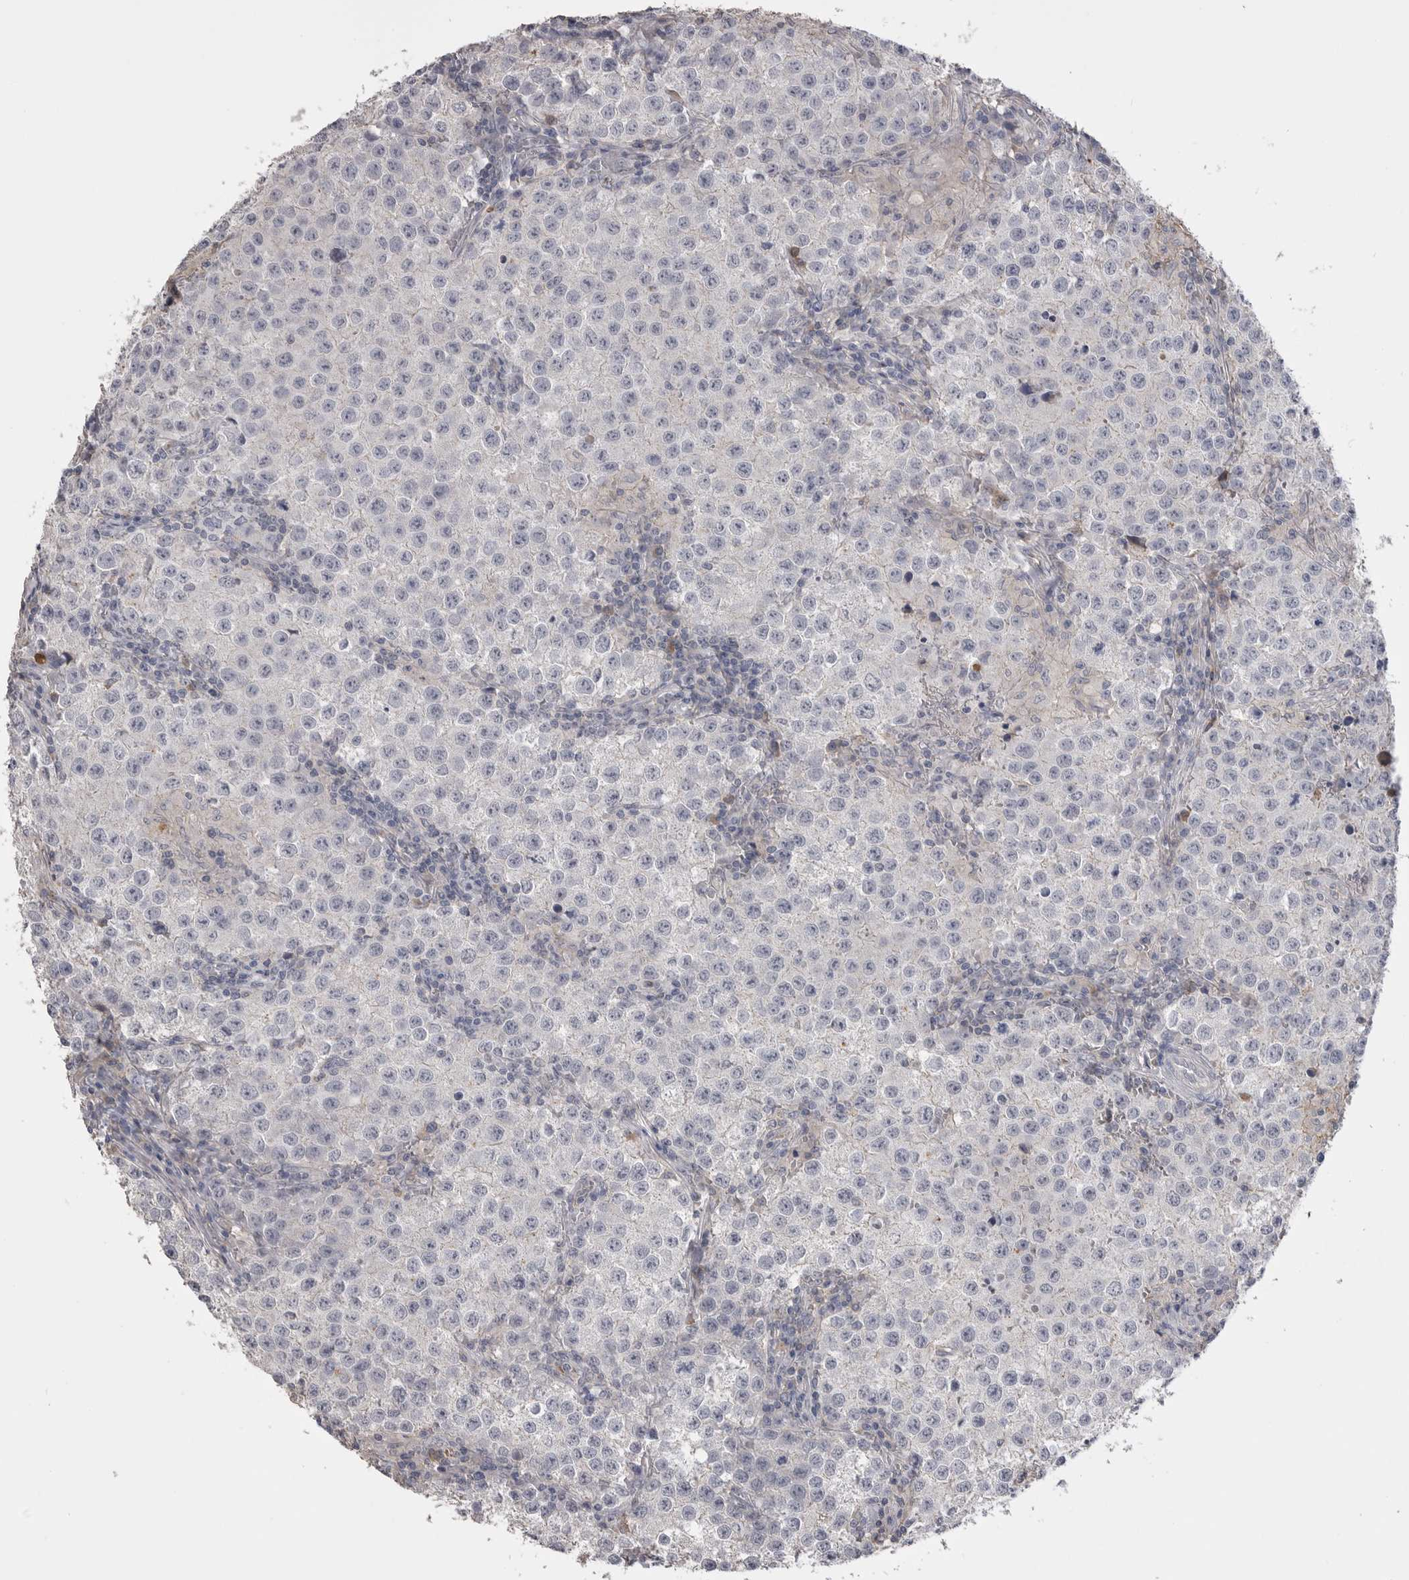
{"staining": {"intensity": "negative", "quantity": "none", "location": "none"}, "tissue": "testis cancer", "cell_type": "Tumor cells", "image_type": "cancer", "snomed": [{"axis": "morphology", "description": "Seminoma, NOS"}, {"axis": "morphology", "description": "Carcinoma, Embryonal, NOS"}, {"axis": "topography", "description": "Testis"}], "caption": "Immunohistochemistry (IHC) of testis seminoma reveals no positivity in tumor cells.", "gene": "AHSG", "patient": {"sex": "male", "age": 43}}